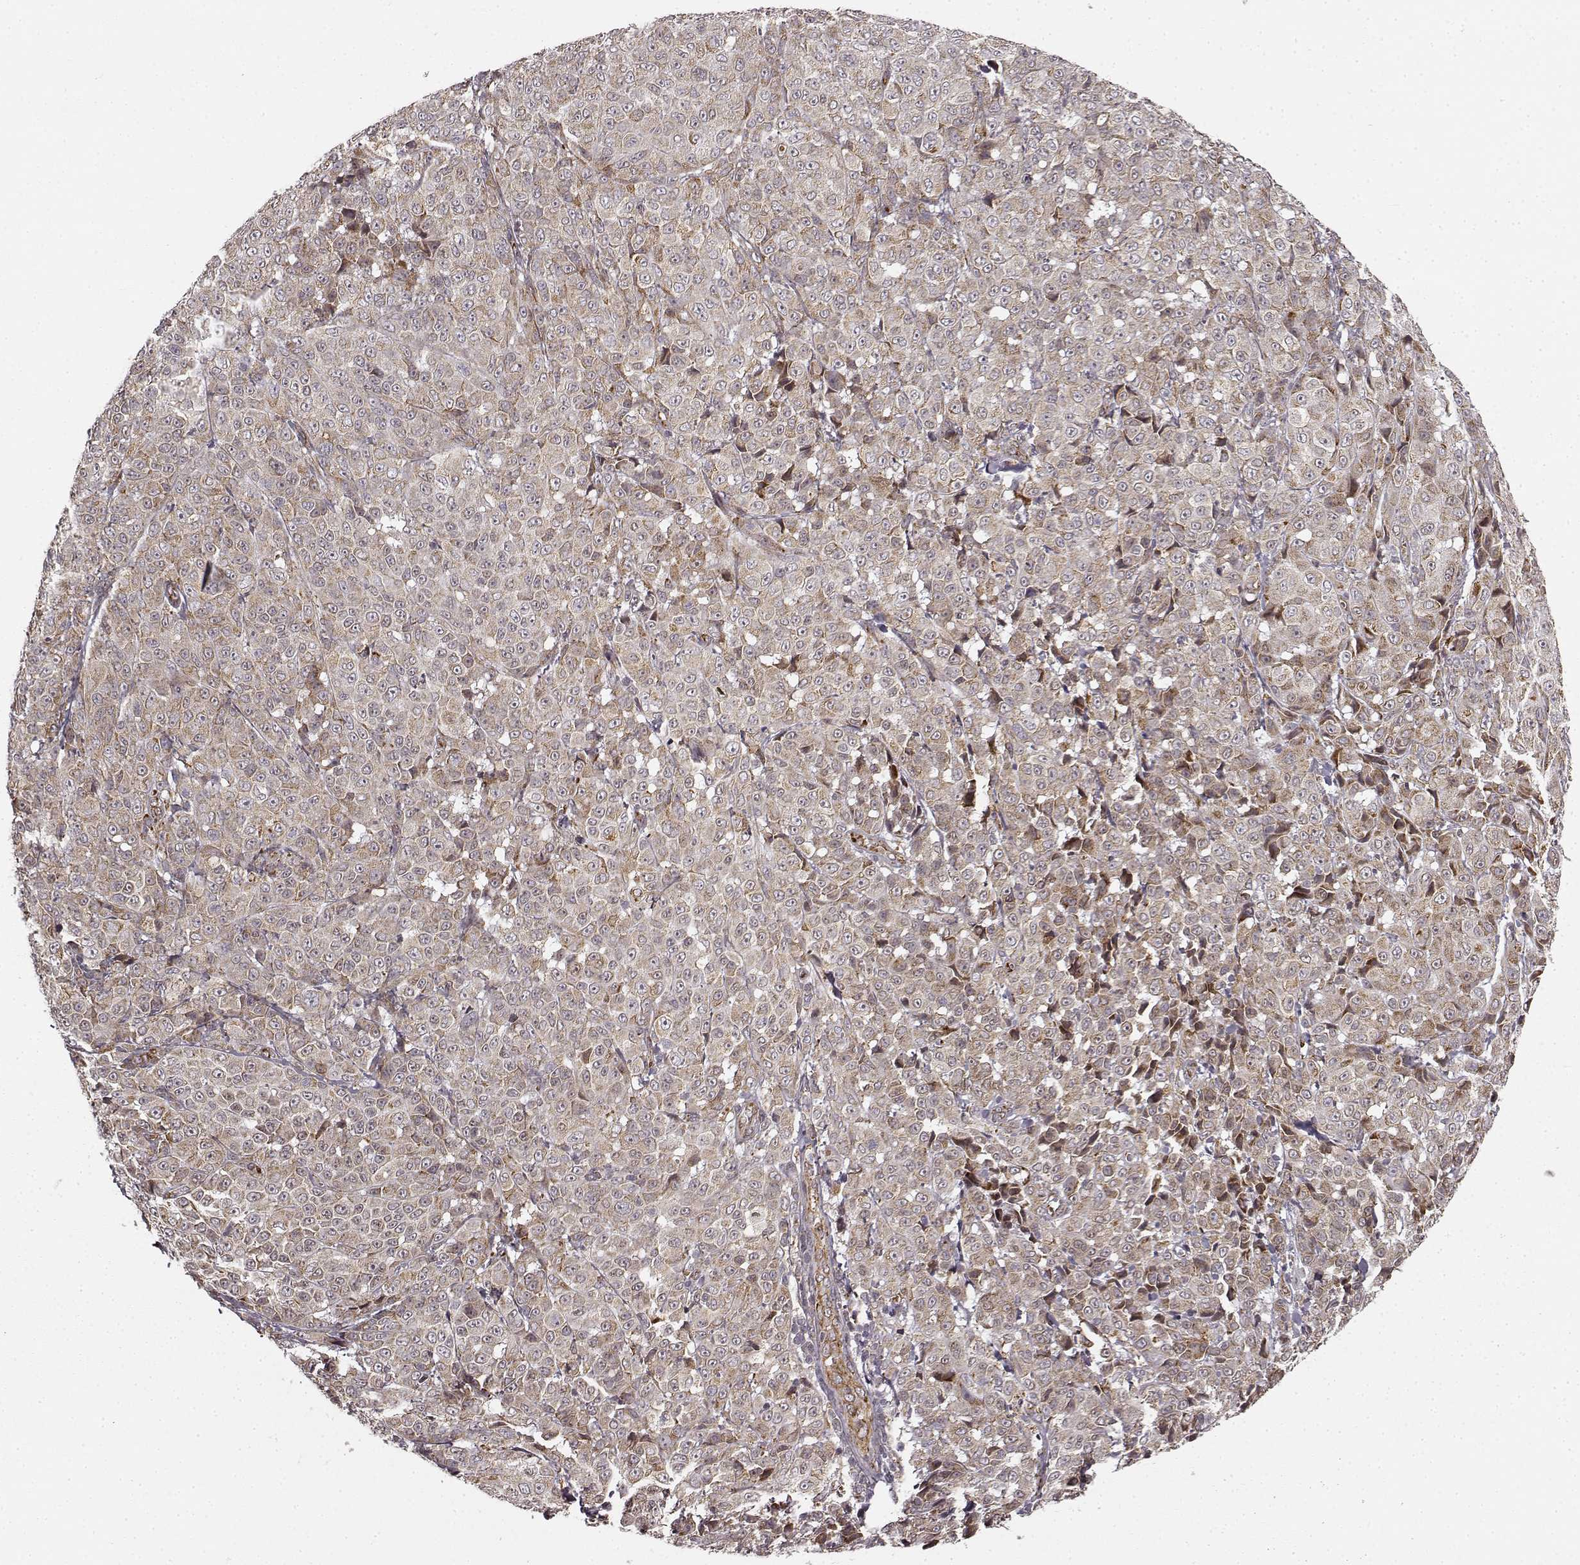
{"staining": {"intensity": "weak", "quantity": ">75%", "location": "cytoplasmic/membranous"}, "tissue": "melanoma", "cell_type": "Tumor cells", "image_type": "cancer", "snomed": [{"axis": "morphology", "description": "Malignant melanoma, NOS"}, {"axis": "topography", "description": "Skin"}], "caption": "A histopathology image showing weak cytoplasmic/membranous positivity in approximately >75% of tumor cells in melanoma, as visualized by brown immunohistochemical staining.", "gene": "TMEM14A", "patient": {"sex": "male", "age": 89}}